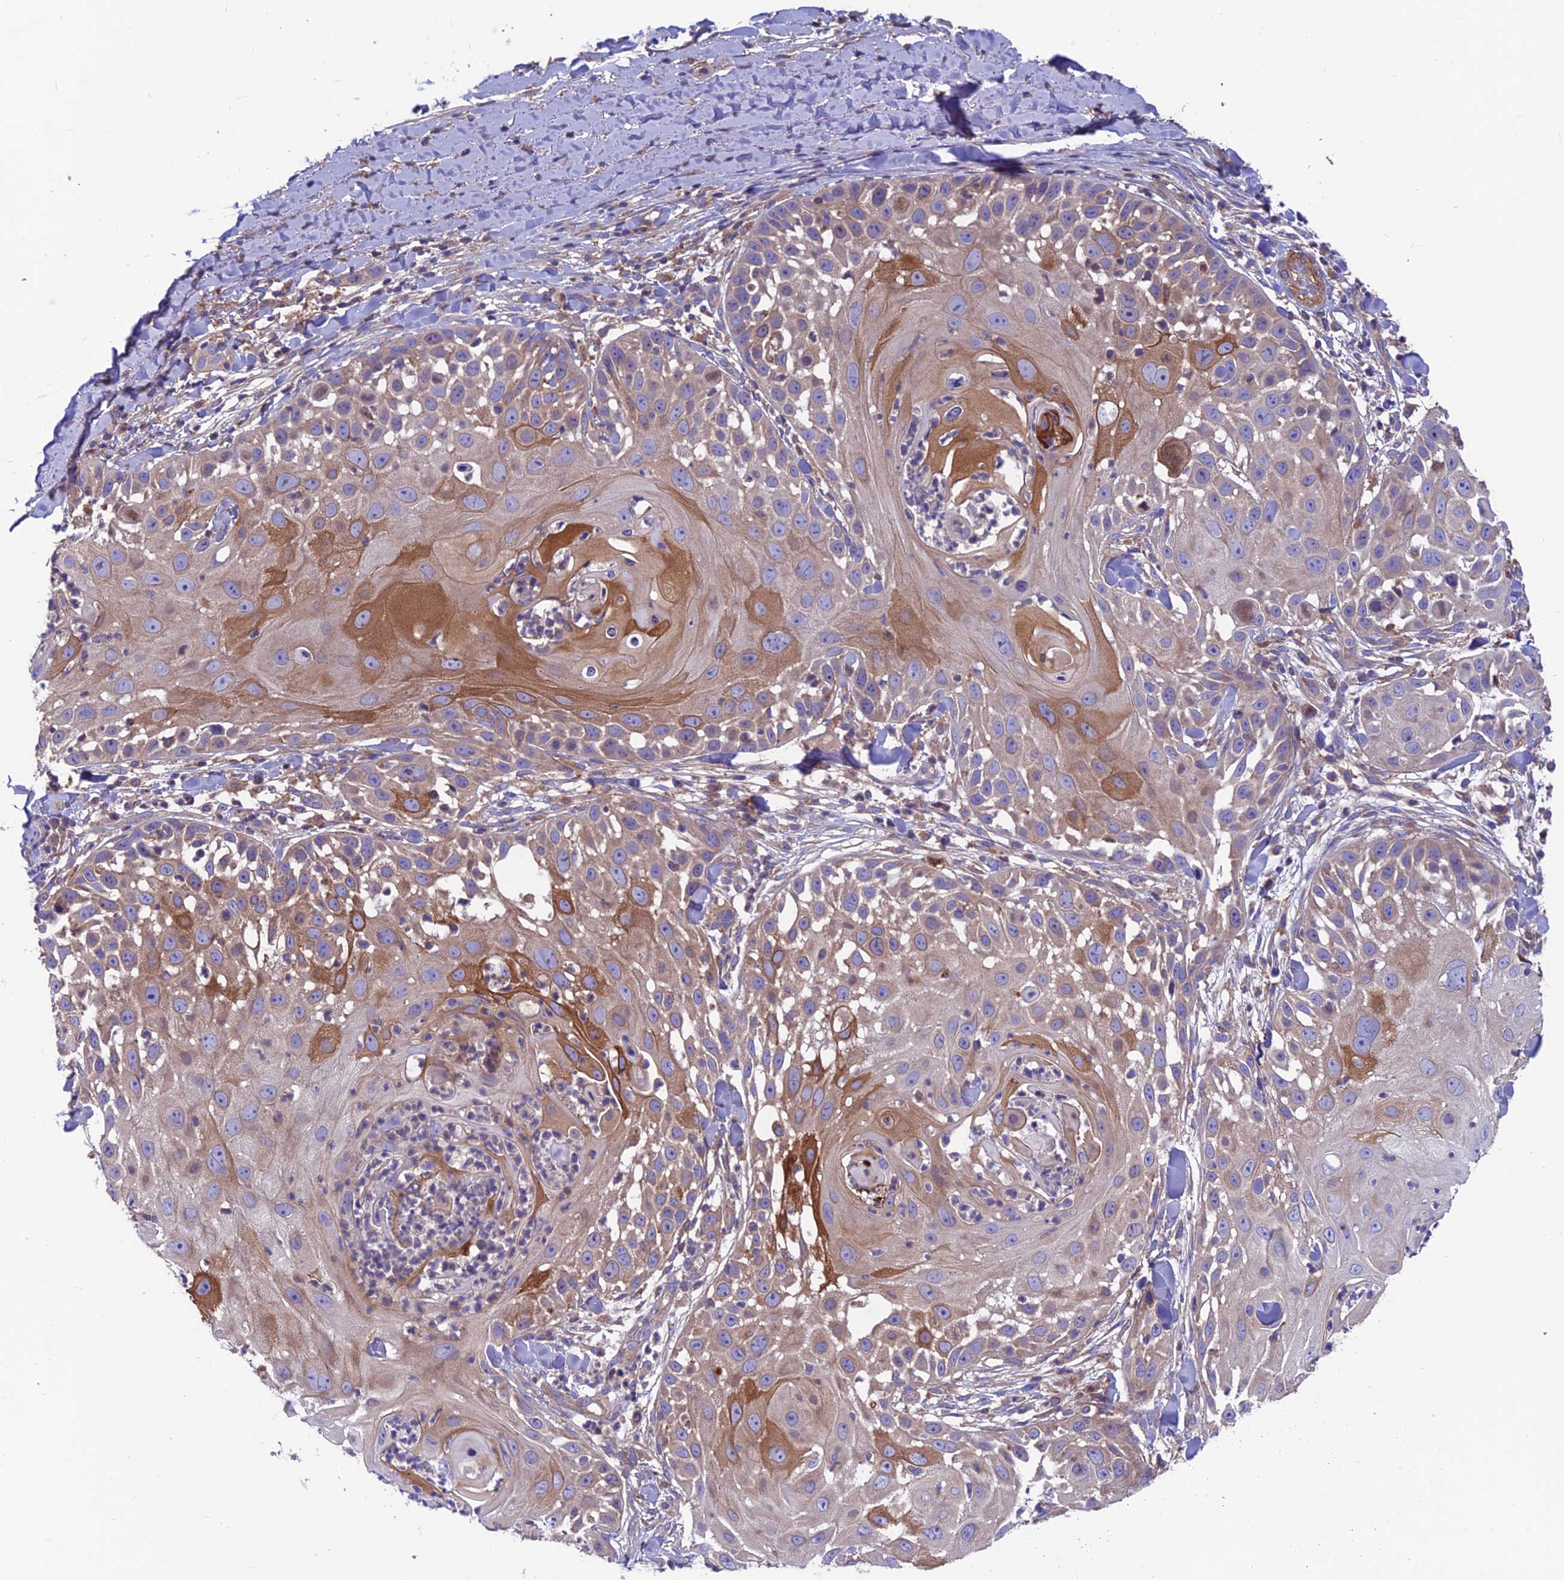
{"staining": {"intensity": "moderate", "quantity": "25%-75%", "location": "cytoplasmic/membranous"}, "tissue": "skin cancer", "cell_type": "Tumor cells", "image_type": "cancer", "snomed": [{"axis": "morphology", "description": "Squamous cell carcinoma, NOS"}, {"axis": "topography", "description": "Skin"}], "caption": "This micrograph exhibits immunohistochemistry (IHC) staining of skin cancer, with medium moderate cytoplasmic/membranous positivity in approximately 25%-75% of tumor cells.", "gene": "VPS16", "patient": {"sex": "female", "age": 44}}